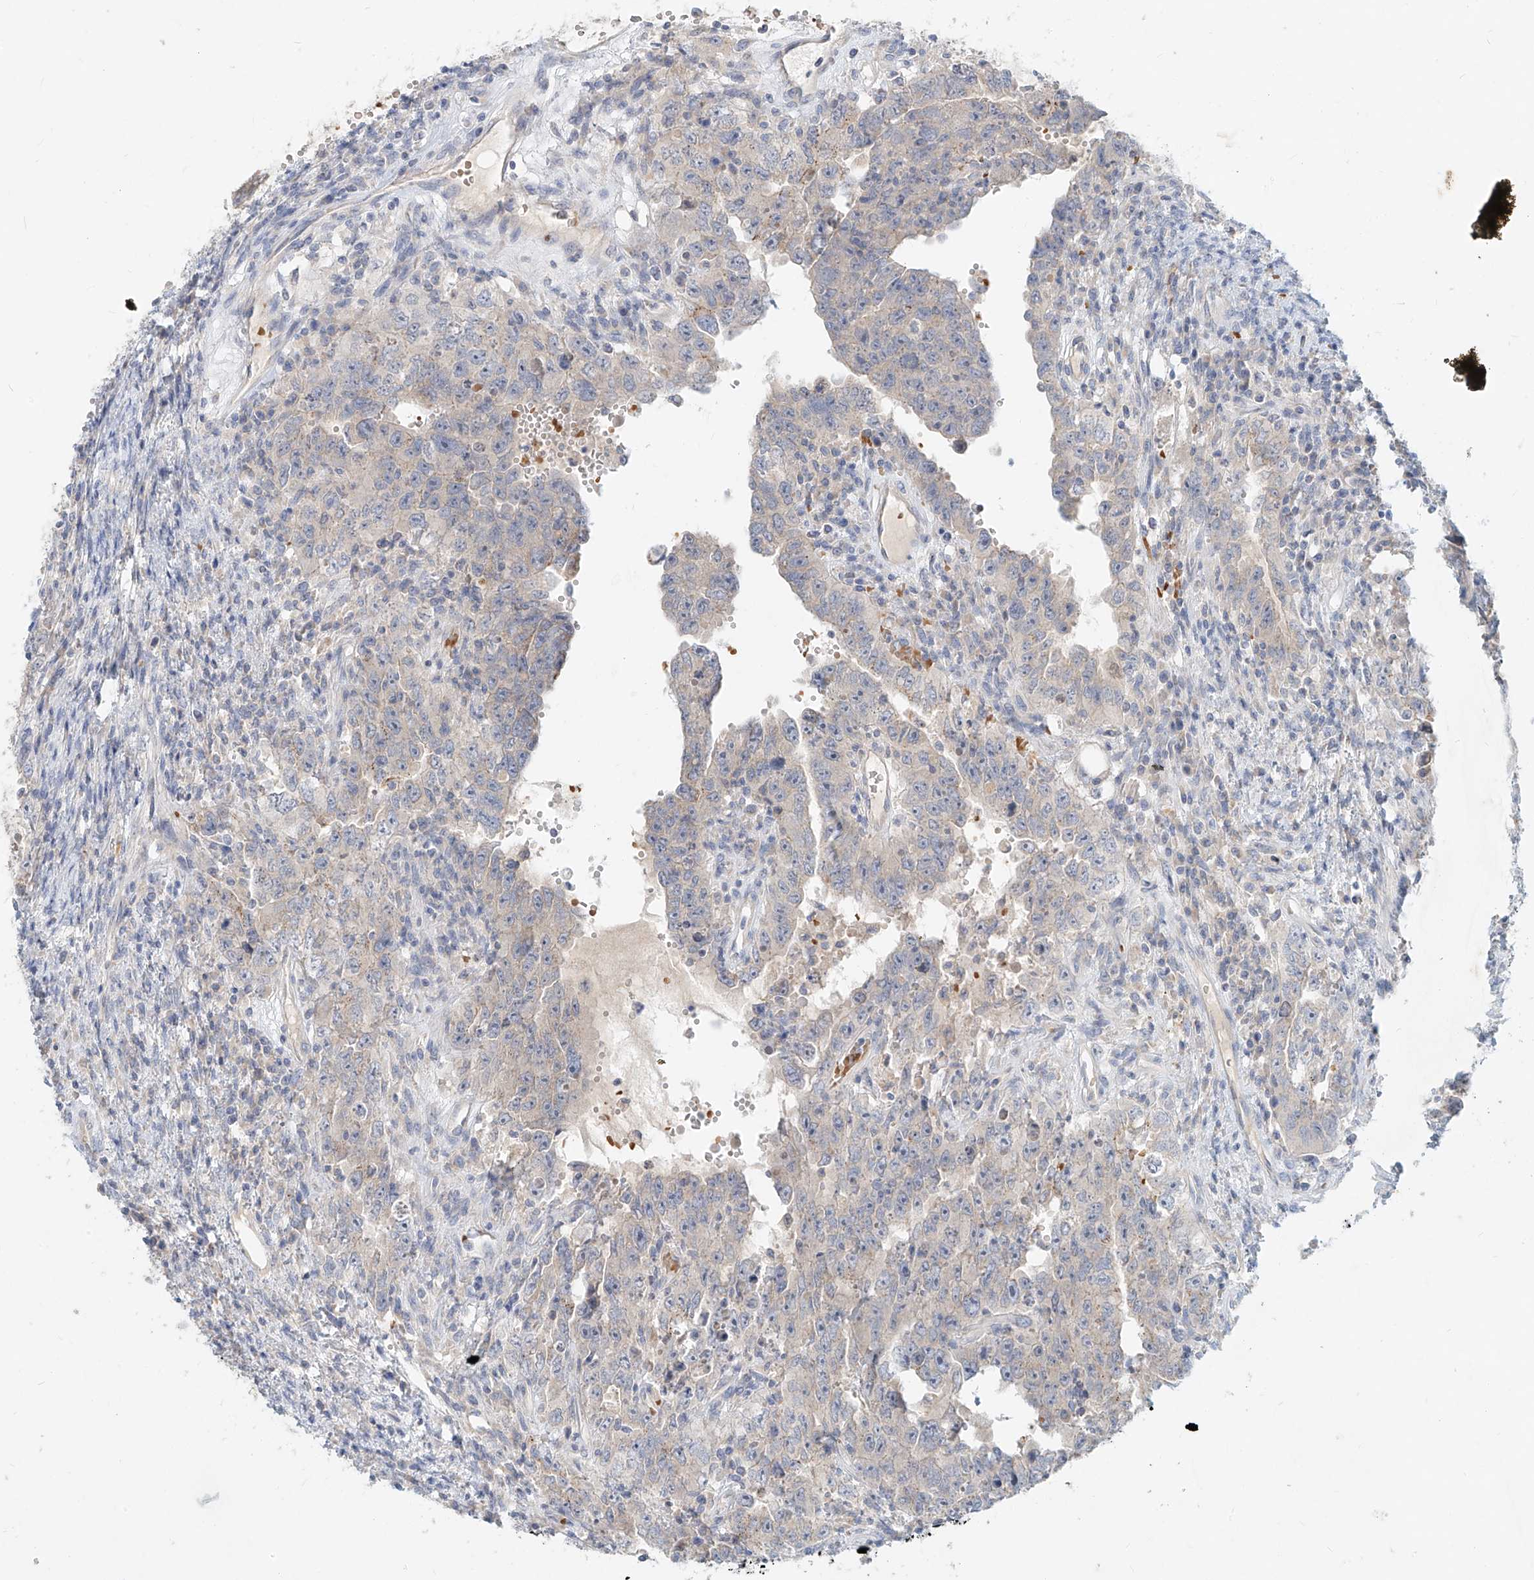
{"staining": {"intensity": "negative", "quantity": "none", "location": "none"}, "tissue": "testis cancer", "cell_type": "Tumor cells", "image_type": "cancer", "snomed": [{"axis": "morphology", "description": "Carcinoma, Embryonal, NOS"}, {"axis": "topography", "description": "Testis"}], "caption": "This micrograph is of testis cancer (embryonal carcinoma) stained with IHC to label a protein in brown with the nuclei are counter-stained blue. There is no expression in tumor cells.", "gene": "SYTL3", "patient": {"sex": "male", "age": 26}}